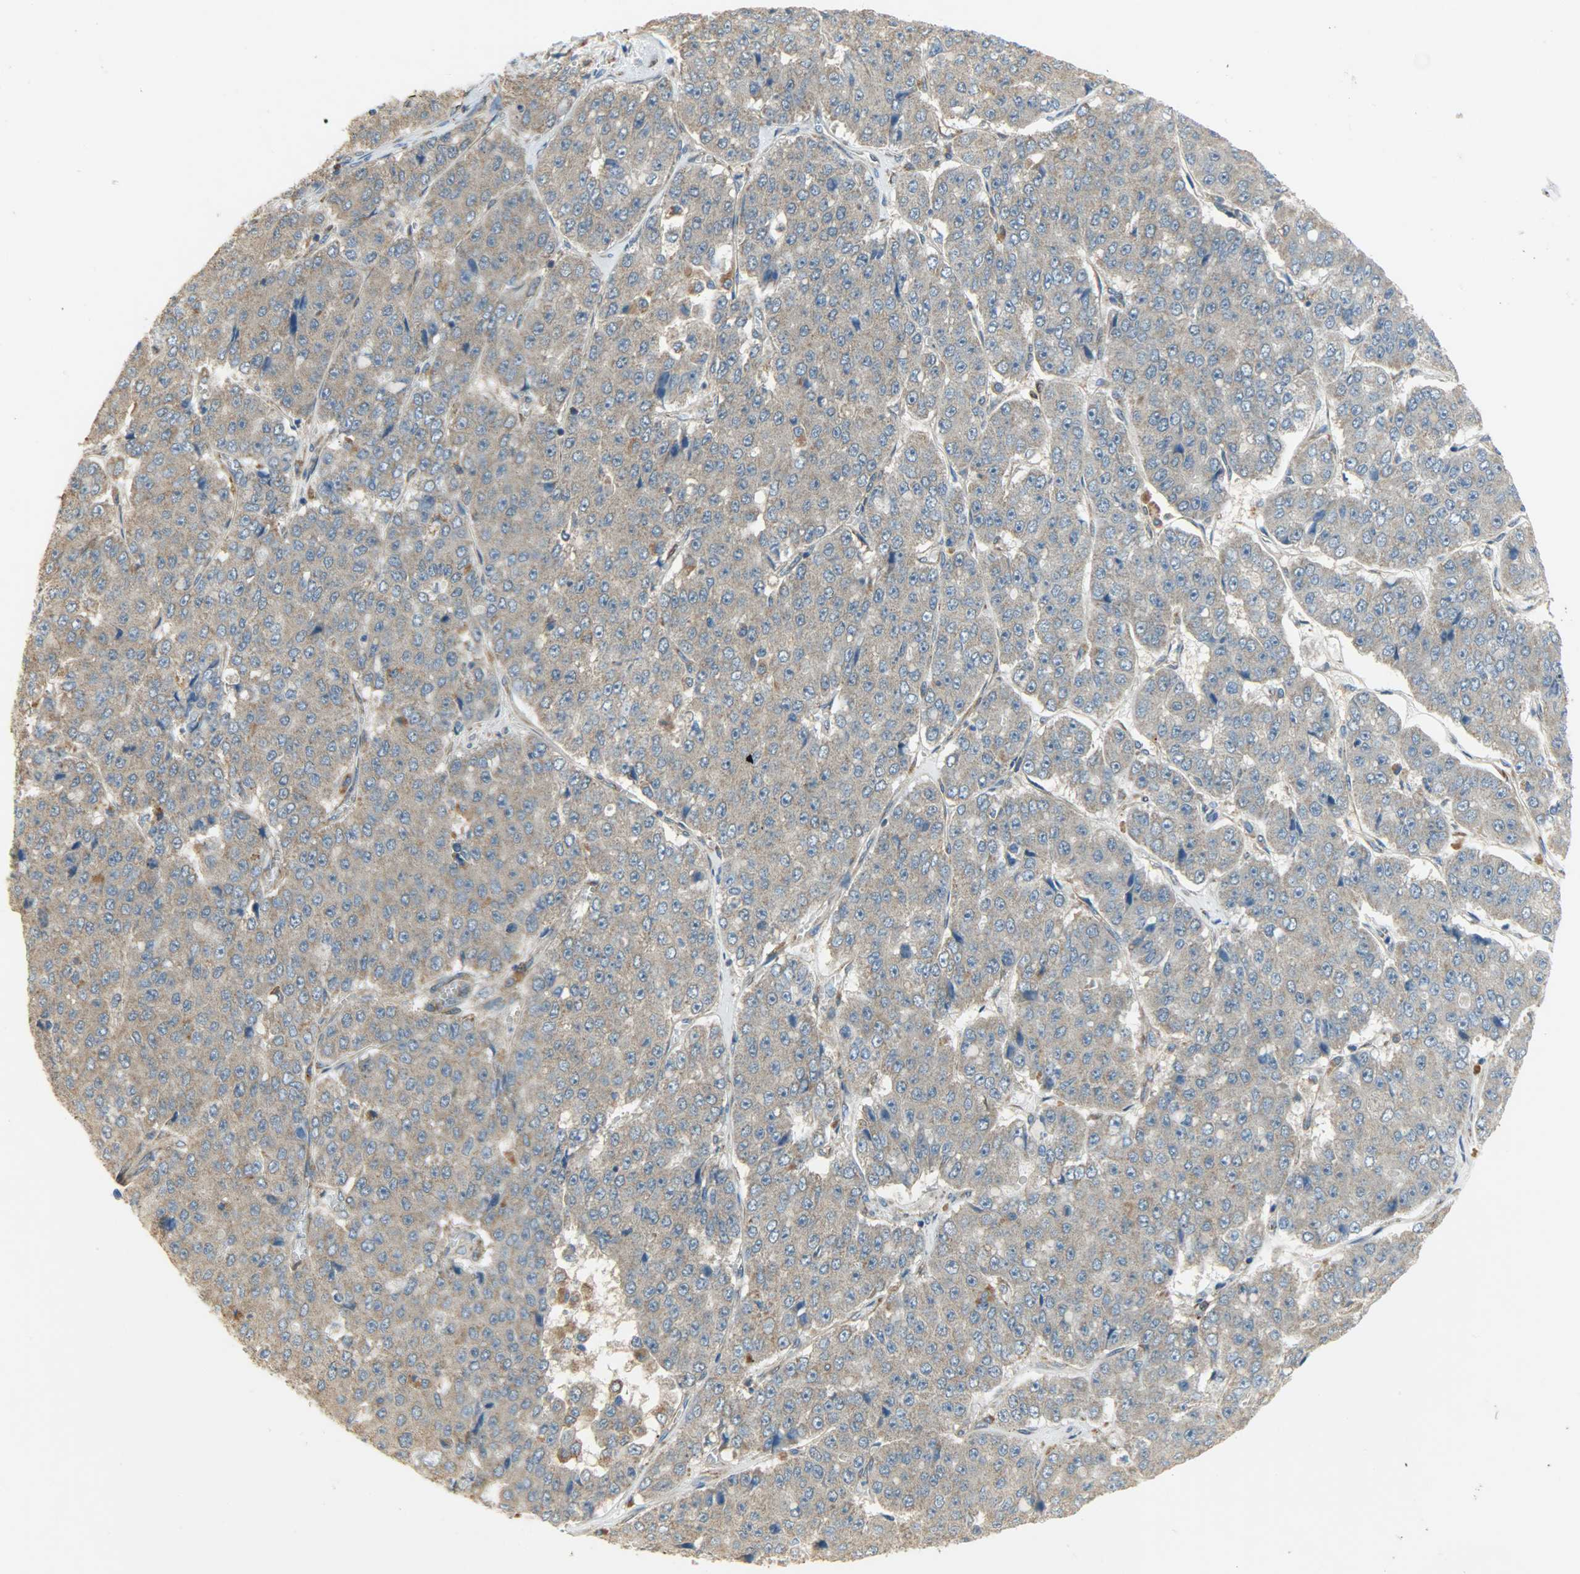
{"staining": {"intensity": "moderate", "quantity": ">75%", "location": "cytoplasmic/membranous"}, "tissue": "pancreatic cancer", "cell_type": "Tumor cells", "image_type": "cancer", "snomed": [{"axis": "morphology", "description": "Adenocarcinoma, NOS"}, {"axis": "topography", "description": "Pancreas"}], "caption": "Pancreatic cancer stained for a protein shows moderate cytoplasmic/membranous positivity in tumor cells. The protein of interest is stained brown, and the nuclei are stained in blue (DAB IHC with brightfield microscopy, high magnification).", "gene": "C1orf198", "patient": {"sex": "male", "age": 50}}